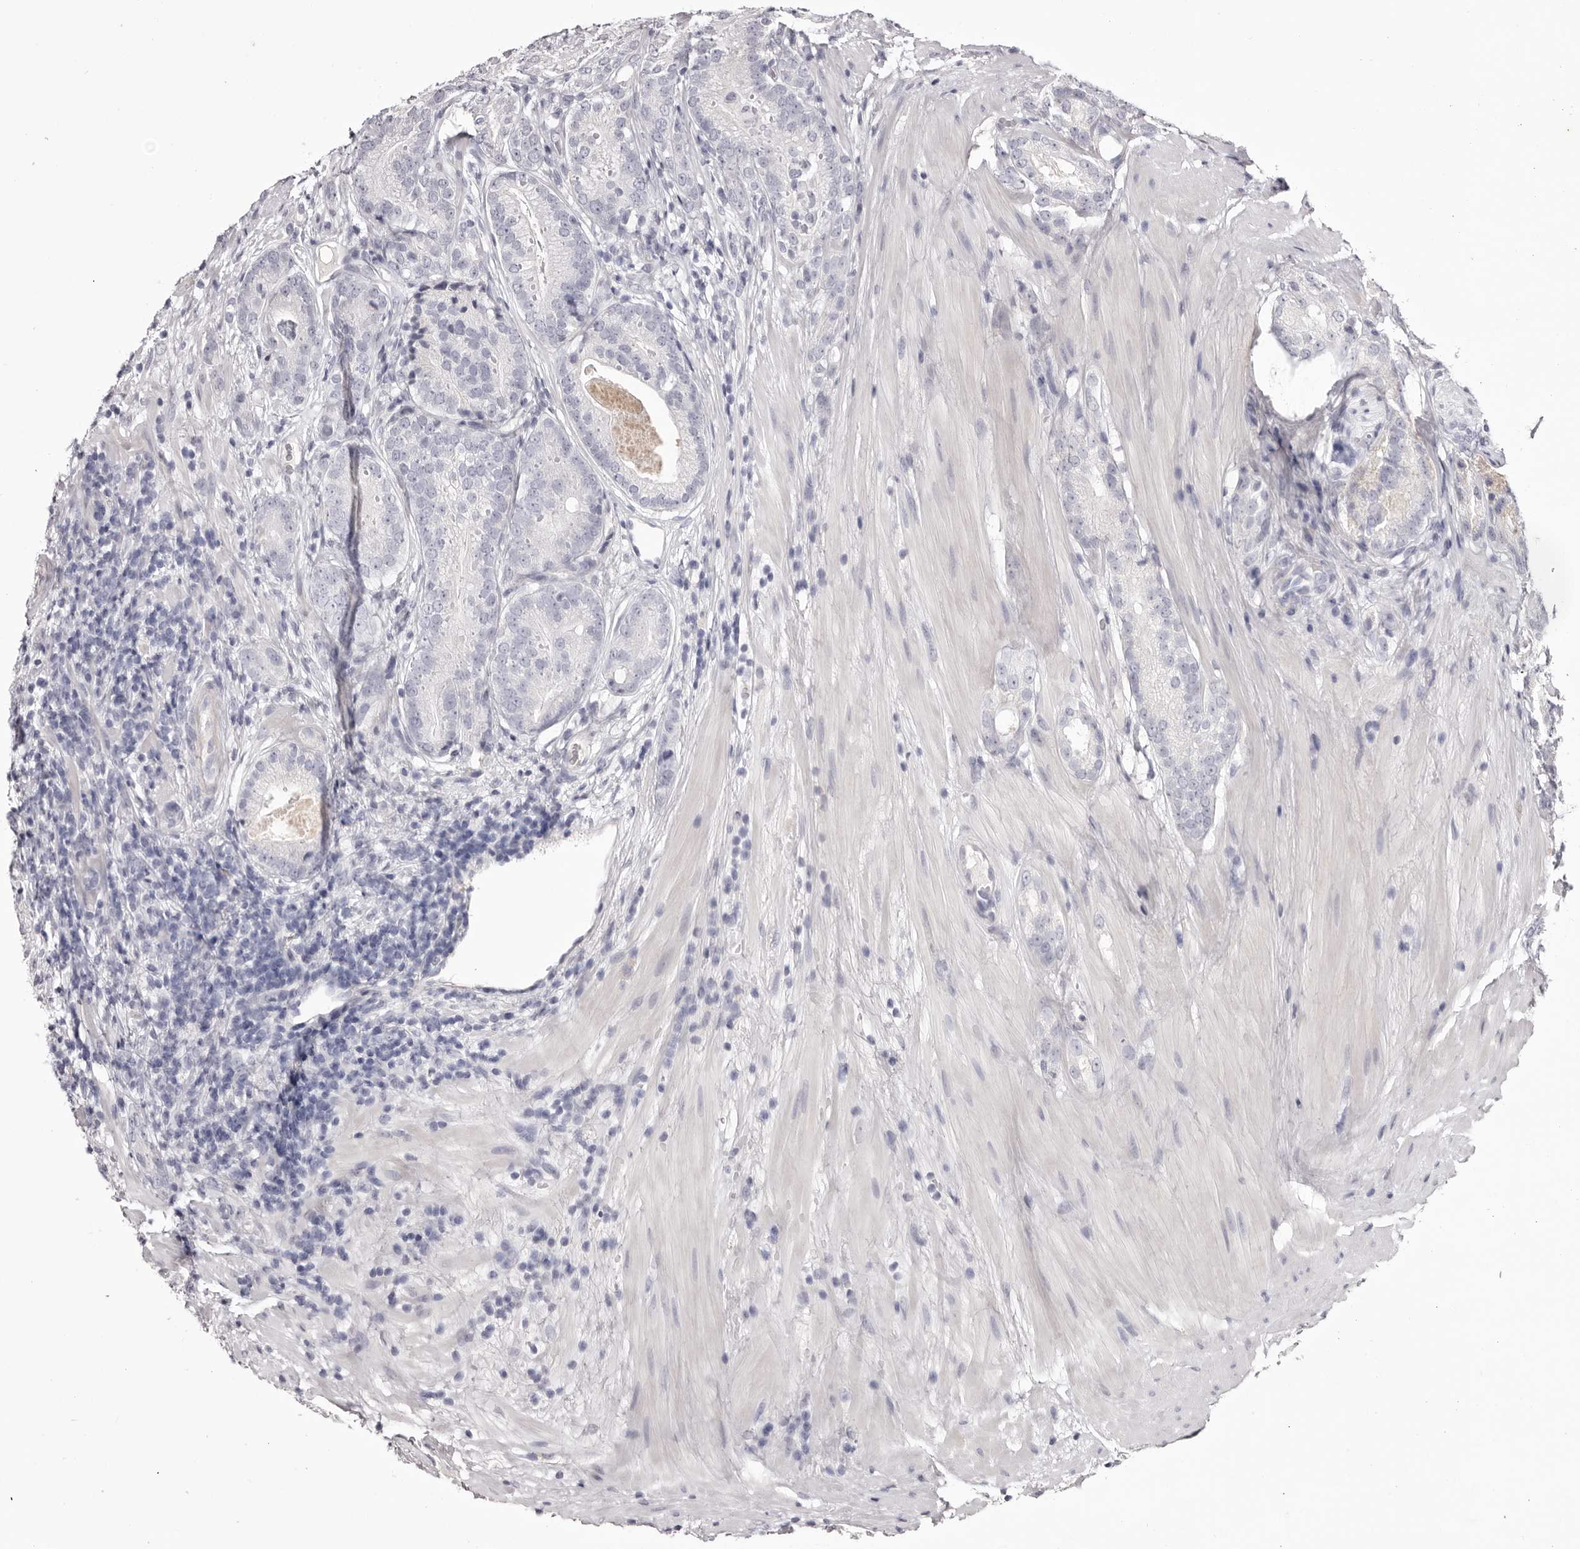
{"staining": {"intensity": "negative", "quantity": "none", "location": "none"}, "tissue": "prostate cancer", "cell_type": "Tumor cells", "image_type": "cancer", "snomed": [{"axis": "morphology", "description": "Adenocarcinoma, High grade"}, {"axis": "topography", "description": "Prostate"}], "caption": "A photomicrograph of human high-grade adenocarcinoma (prostate) is negative for staining in tumor cells. Nuclei are stained in blue.", "gene": "CA6", "patient": {"sex": "male", "age": 57}}